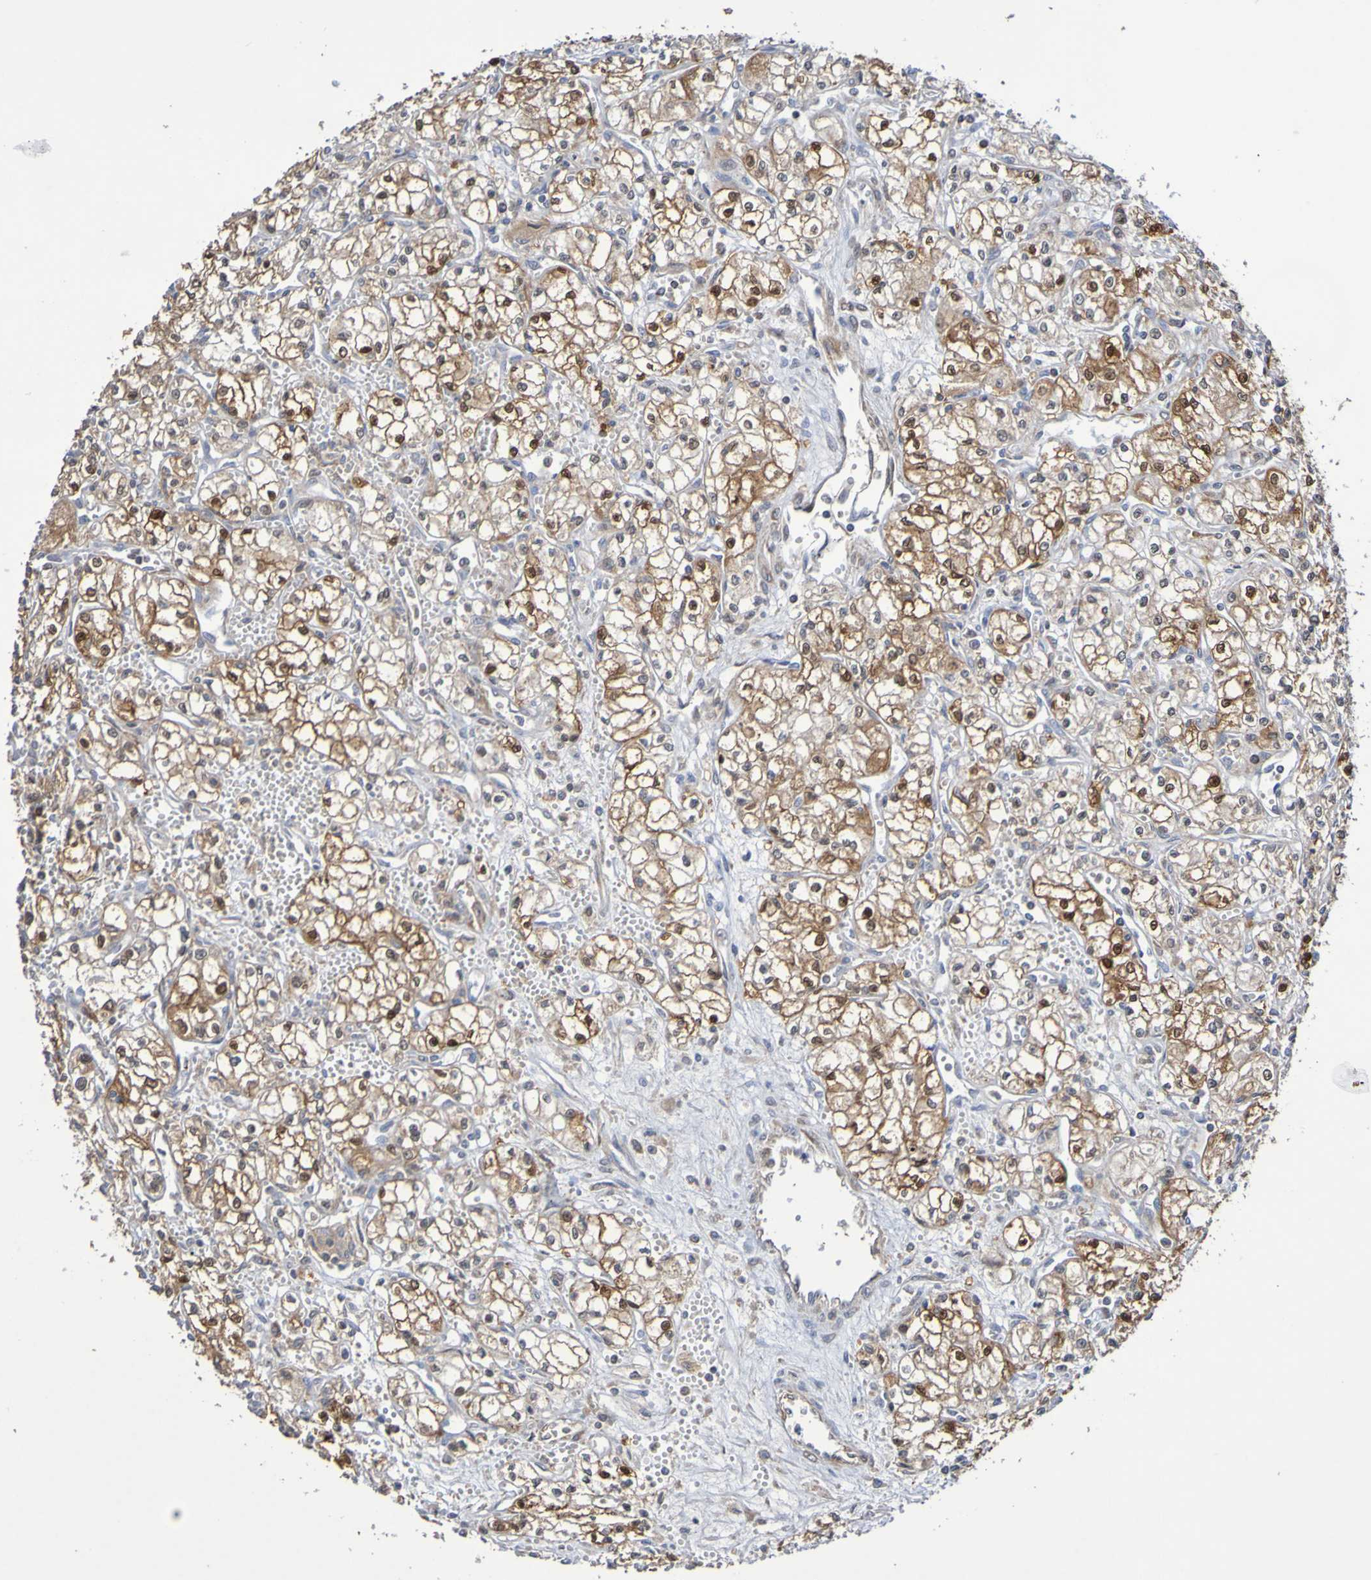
{"staining": {"intensity": "moderate", "quantity": ">75%", "location": "cytoplasmic/membranous,nuclear"}, "tissue": "renal cancer", "cell_type": "Tumor cells", "image_type": "cancer", "snomed": [{"axis": "morphology", "description": "Normal tissue, NOS"}, {"axis": "morphology", "description": "Adenocarcinoma, NOS"}, {"axis": "topography", "description": "Kidney"}], "caption": "Approximately >75% of tumor cells in renal cancer demonstrate moderate cytoplasmic/membranous and nuclear protein staining as visualized by brown immunohistochemical staining.", "gene": "C3orf18", "patient": {"sex": "male", "age": 59}}